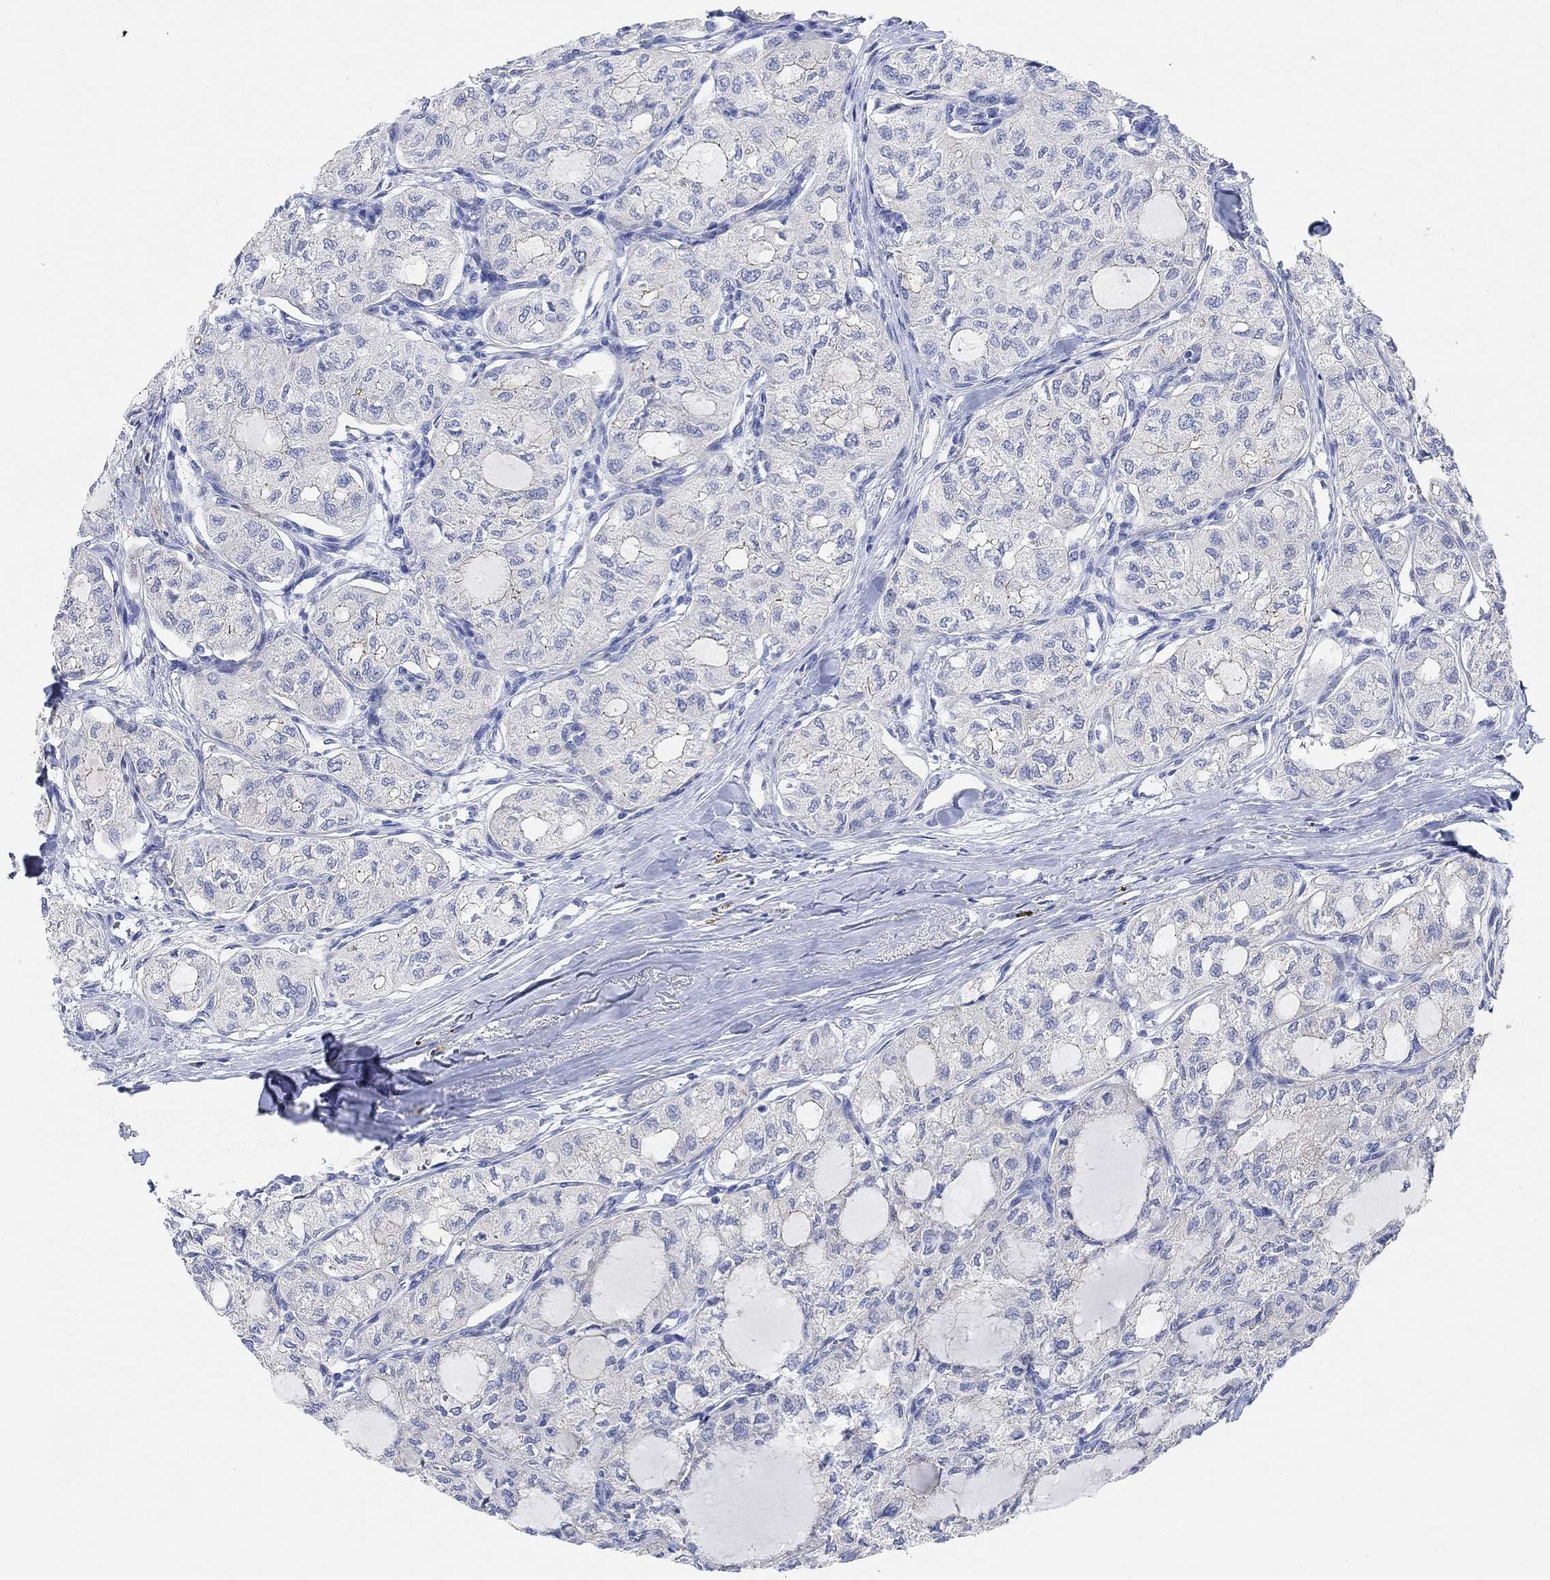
{"staining": {"intensity": "negative", "quantity": "none", "location": "none"}, "tissue": "thyroid cancer", "cell_type": "Tumor cells", "image_type": "cancer", "snomed": [{"axis": "morphology", "description": "Follicular adenoma carcinoma, NOS"}, {"axis": "topography", "description": "Thyroid gland"}], "caption": "Micrograph shows no protein positivity in tumor cells of thyroid follicular adenoma carcinoma tissue. The staining is performed using DAB (3,3'-diaminobenzidine) brown chromogen with nuclei counter-stained in using hematoxylin.", "gene": "RGS1", "patient": {"sex": "male", "age": 75}}